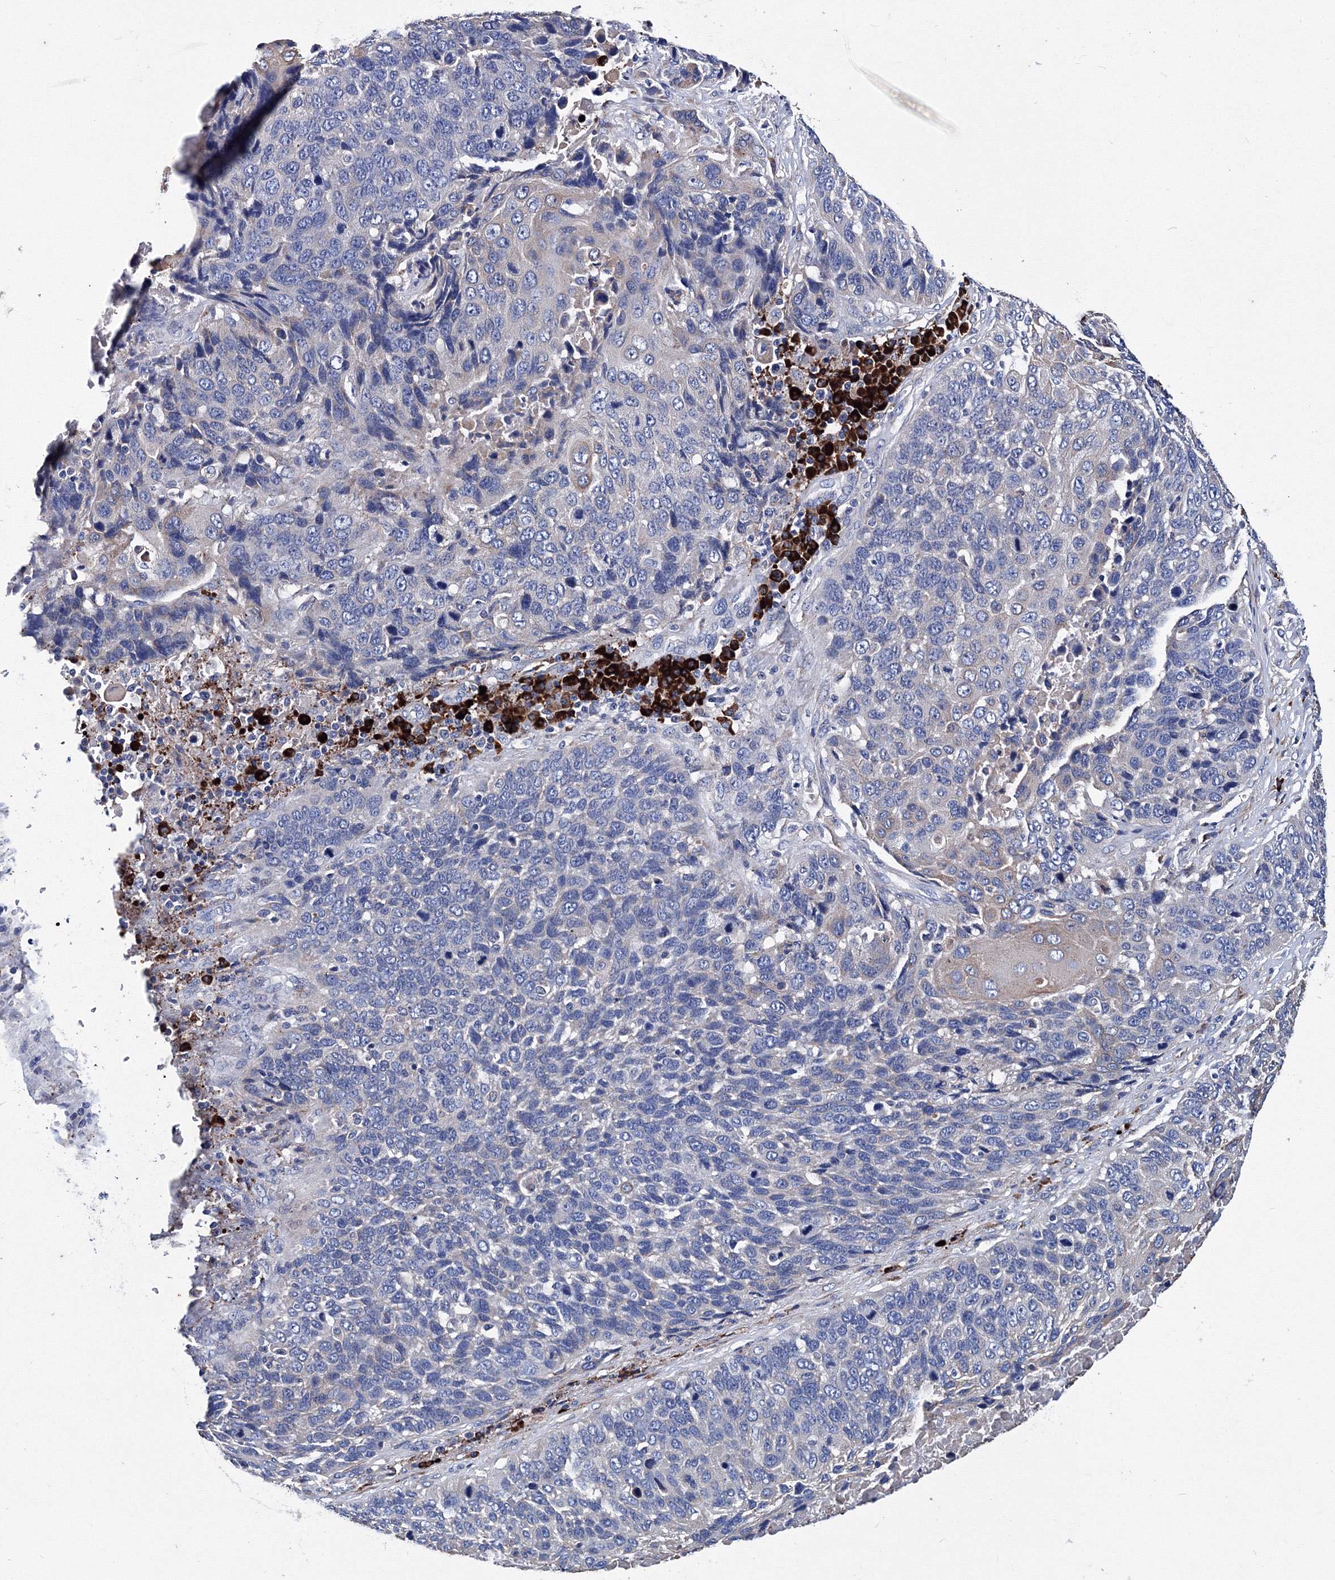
{"staining": {"intensity": "negative", "quantity": "none", "location": "none"}, "tissue": "lung cancer", "cell_type": "Tumor cells", "image_type": "cancer", "snomed": [{"axis": "morphology", "description": "Squamous cell carcinoma, NOS"}, {"axis": "topography", "description": "Lung"}], "caption": "An immunohistochemistry (IHC) histopathology image of lung squamous cell carcinoma is shown. There is no staining in tumor cells of lung squamous cell carcinoma.", "gene": "TRPM2", "patient": {"sex": "male", "age": 66}}